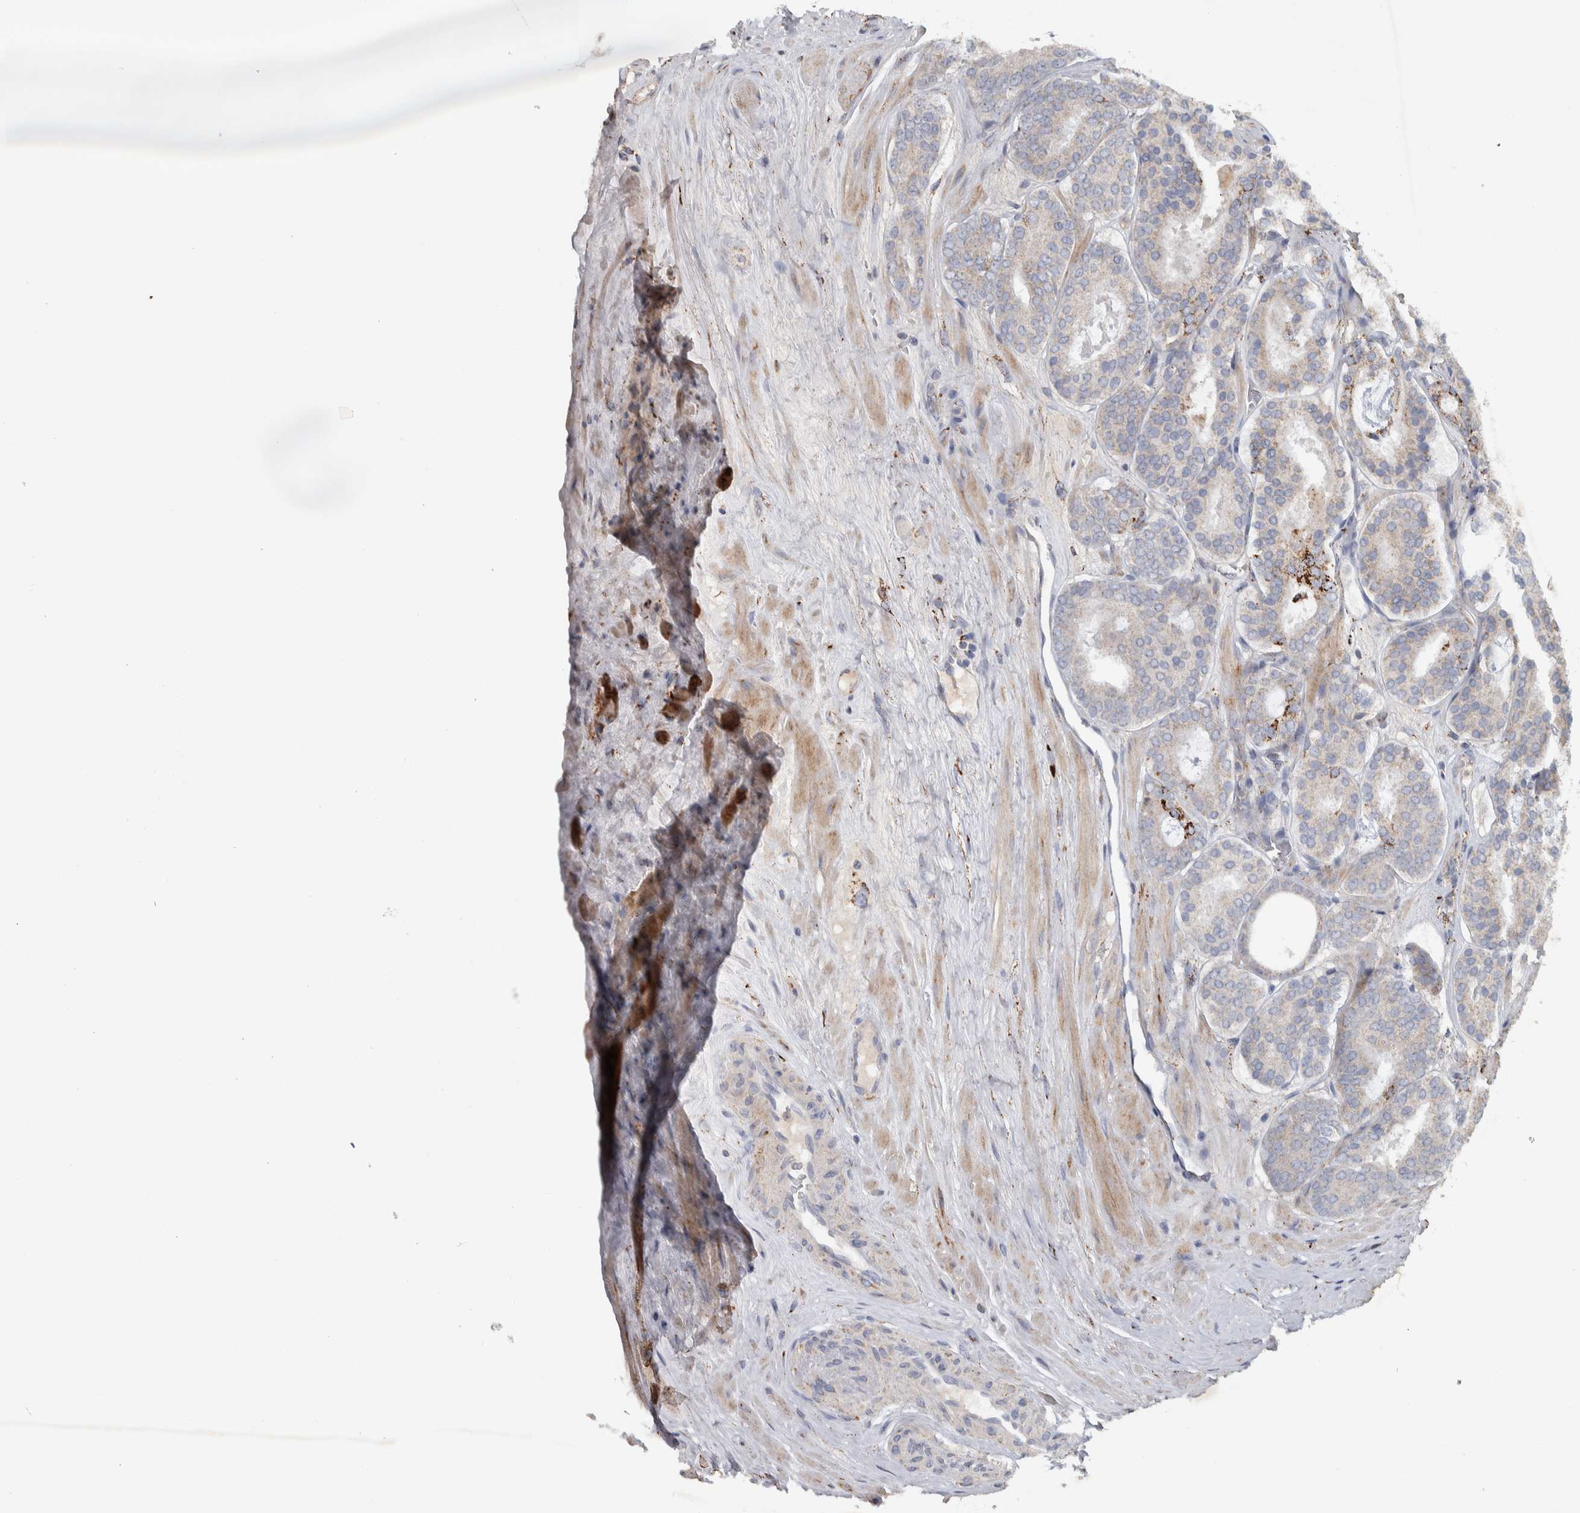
{"staining": {"intensity": "moderate", "quantity": "<25%", "location": "cytoplasmic/membranous"}, "tissue": "prostate cancer", "cell_type": "Tumor cells", "image_type": "cancer", "snomed": [{"axis": "morphology", "description": "Adenocarcinoma, Low grade"}, {"axis": "topography", "description": "Prostate"}], "caption": "Human prostate low-grade adenocarcinoma stained with a brown dye shows moderate cytoplasmic/membranous positive staining in approximately <25% of tumor cells.", "gene": "FAM78A", "patient": {"sex": "male", "age": 69}}